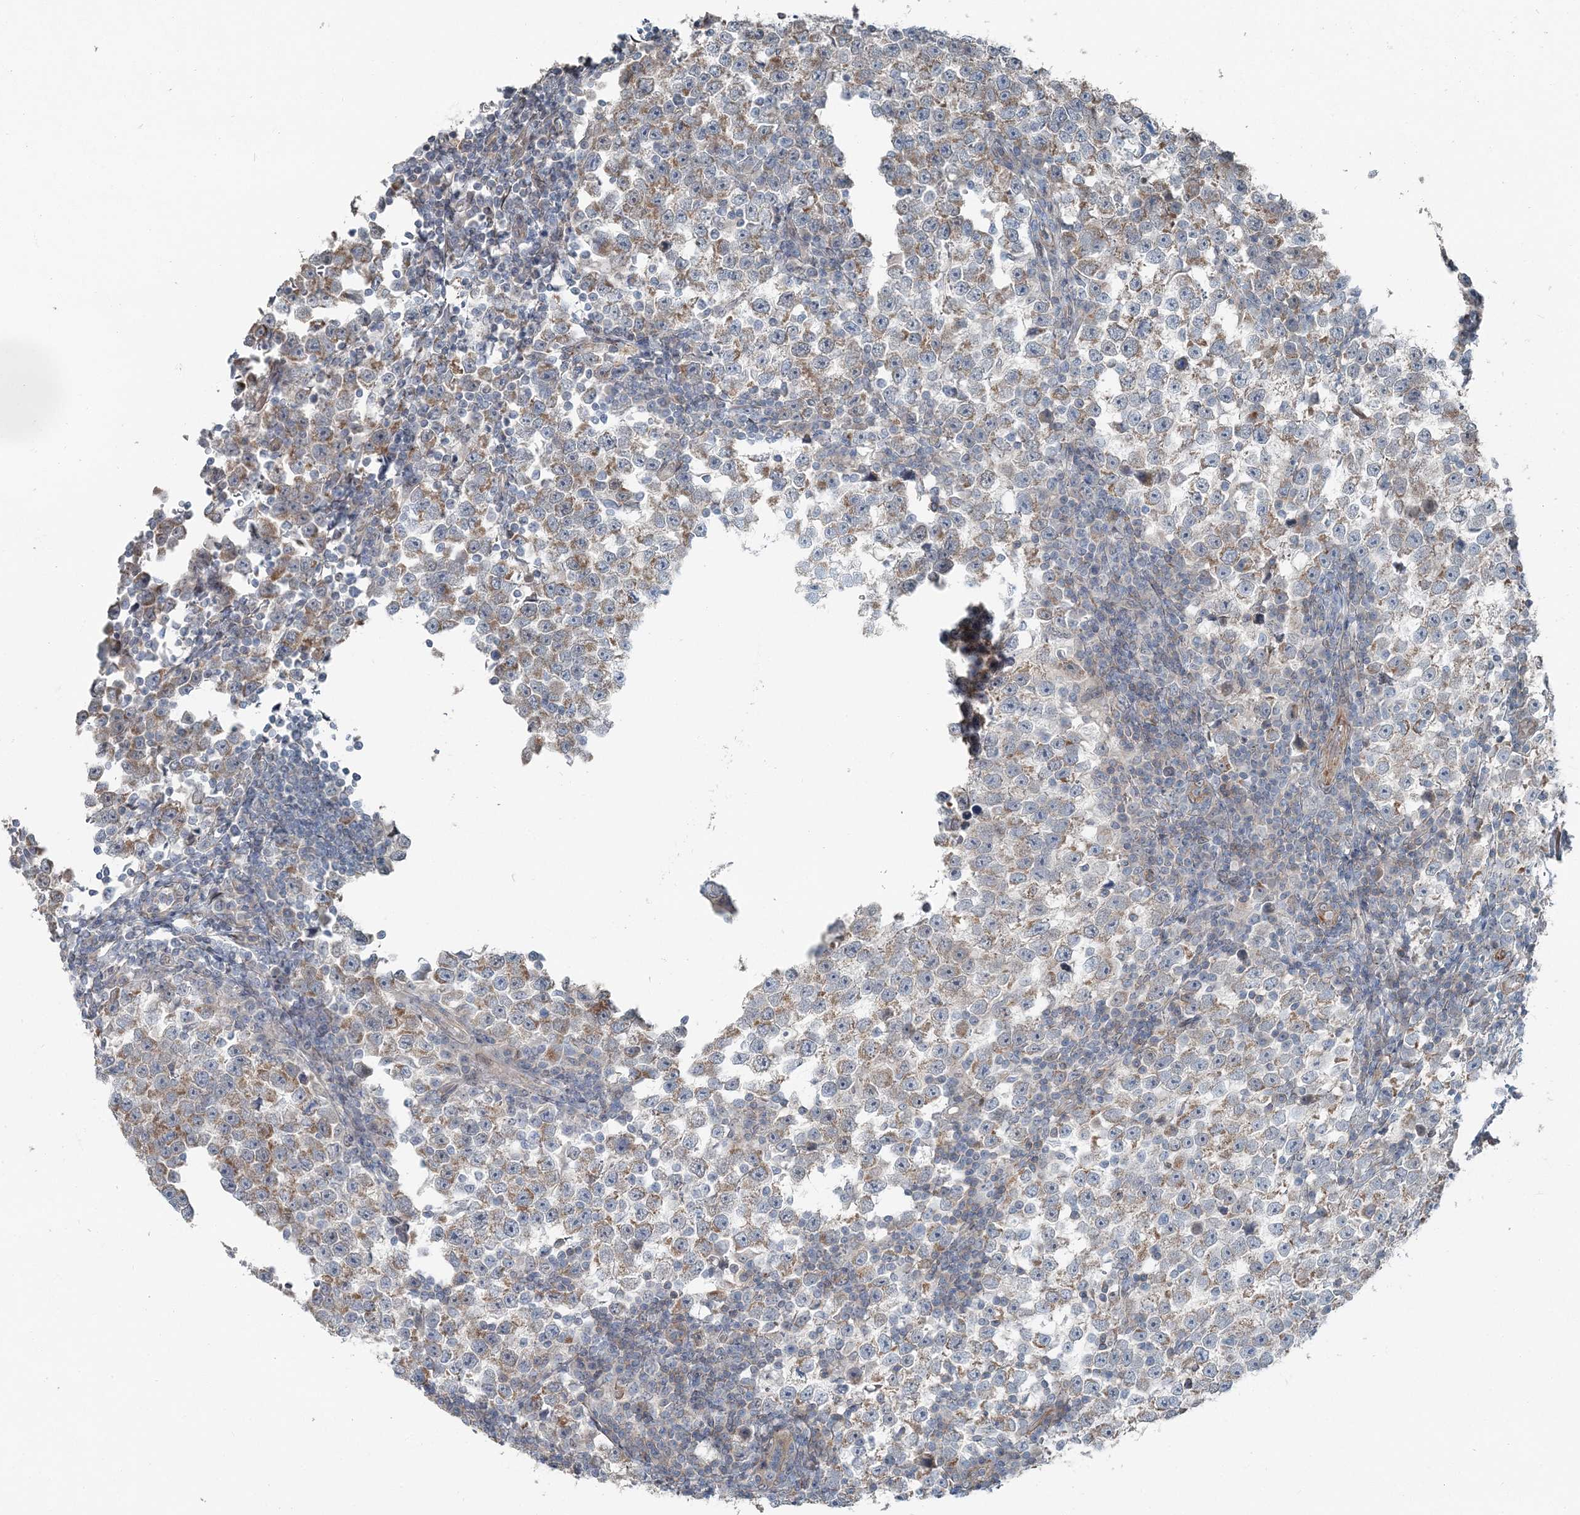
{"staining": {"intensity": "weak", "quantity": "25%-75%", "location": "cytoplasmic/membranous"}, "tissue": "testis cancer", "cell_type": "Tumor cells", "image_type": "cancer", "snomed": [{"axis": "morphology", "description": "Normal tissue, NOS"}, {"axis": "morphology", "description": "Seminoma, NOS"}, {"axis": "topography", "description": "Testis"}], "caption": "Protein analysis of seminoma (testis) tissue reveals weak cytoplasmic/membranous expression in about 25%-75% of tumor cells. The staining was performed using DAB to visualize the protein expression in brown, while the nuclei were stained in blue with hematoxylin (Magnification: 20x).", "gene": "FBXL17", "patient": {"sex": "male", "age": 43}}